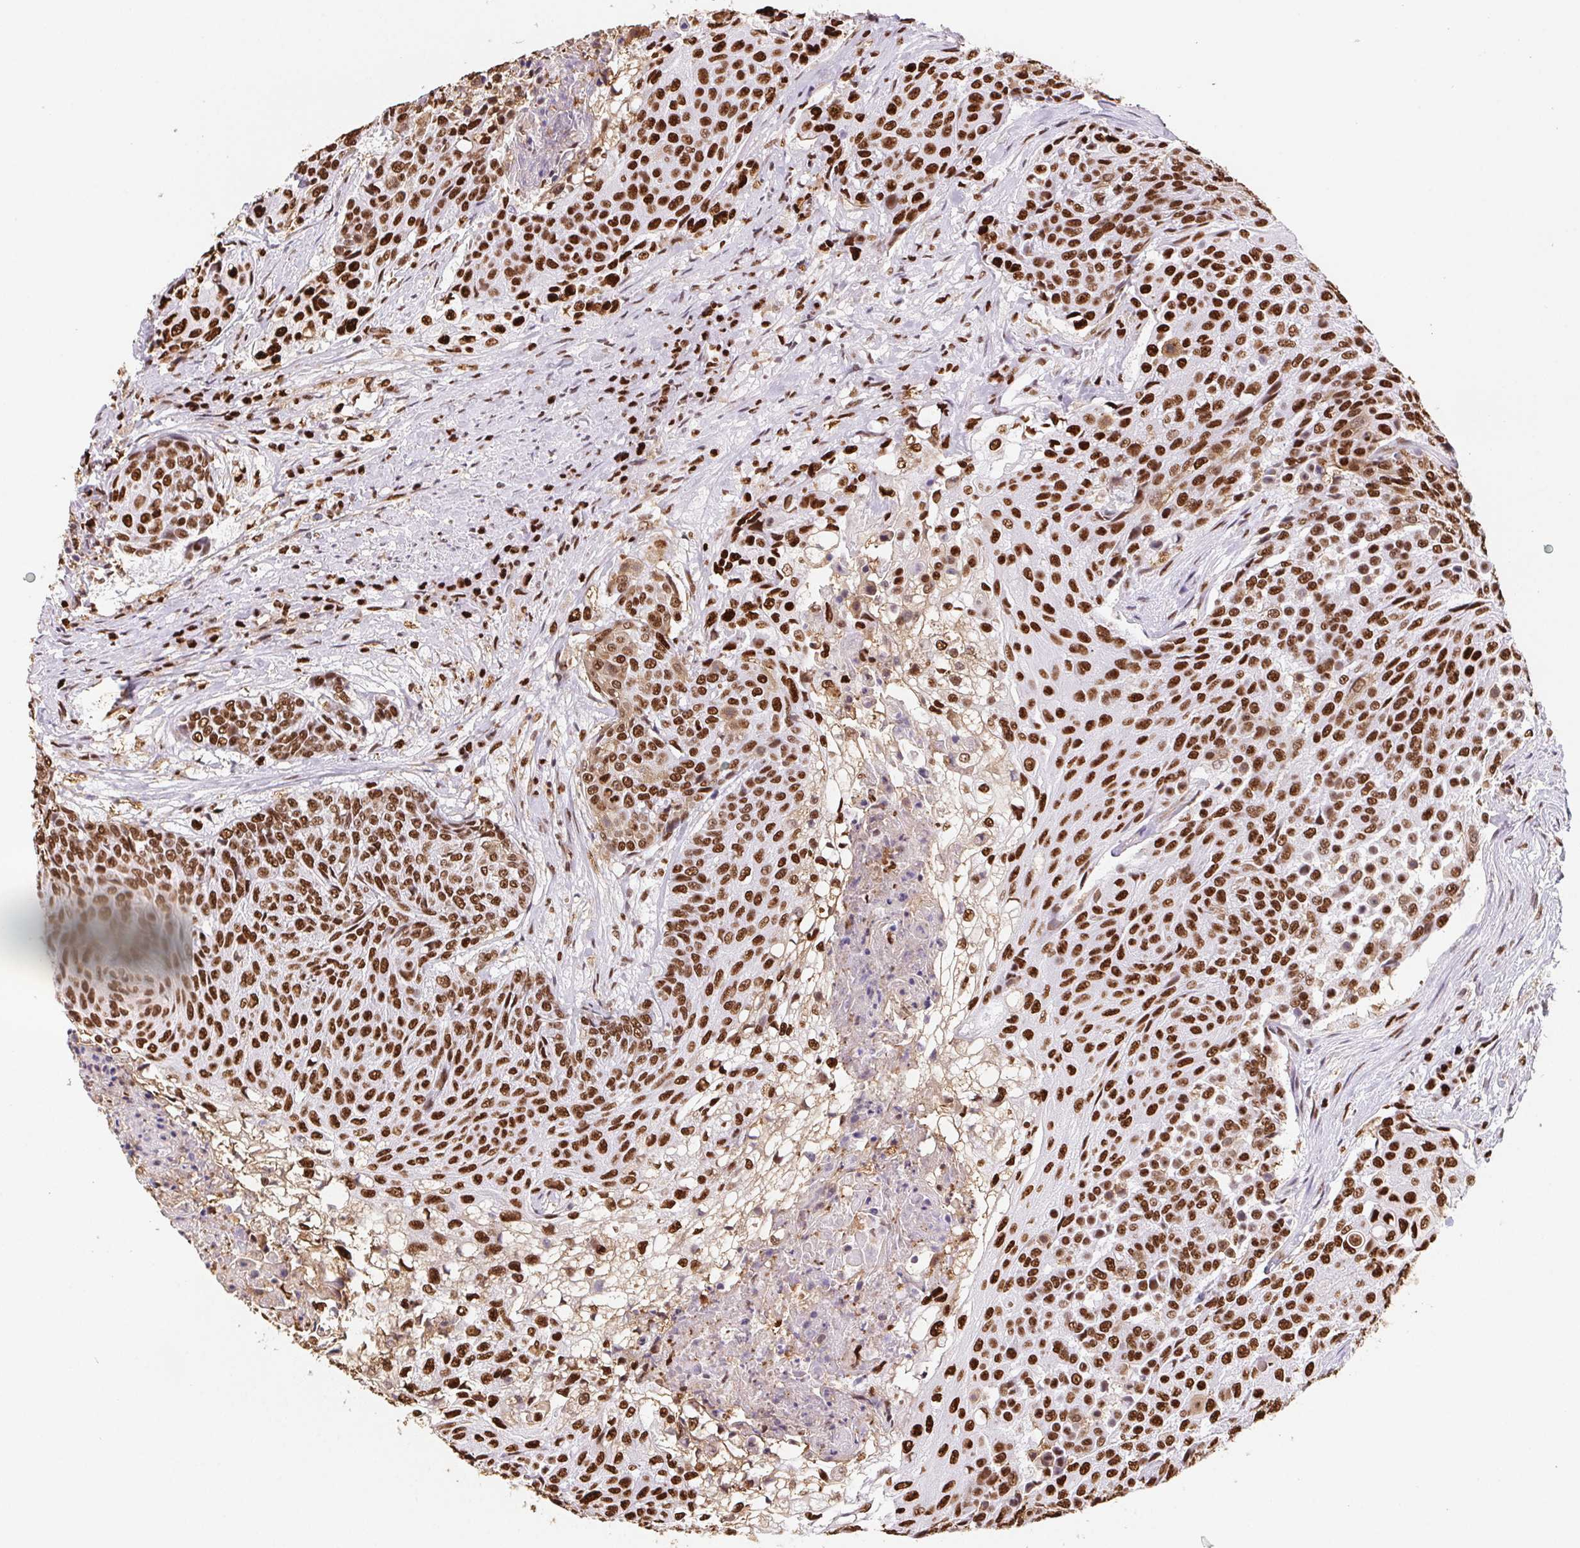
{"staining": {"intensity": "strong", "quantity": ">75%", "location": "nuclear"}, "tissue": "urothelial cancer", "cell_type": "Tumor cells", "image_type": "cancer", "snomed": [{"axis": "morphology", "description": "Urothelial carcinoma, High grade"}, {"axis": "topography", "description": "Urinary bladder"}], "caption": "Protein staining shows strong nuclear positivity in approximately >75% of tumor cells in urothelial cancer.", "gene": "SET", "patient": {"sex": "female", "age": 63}}